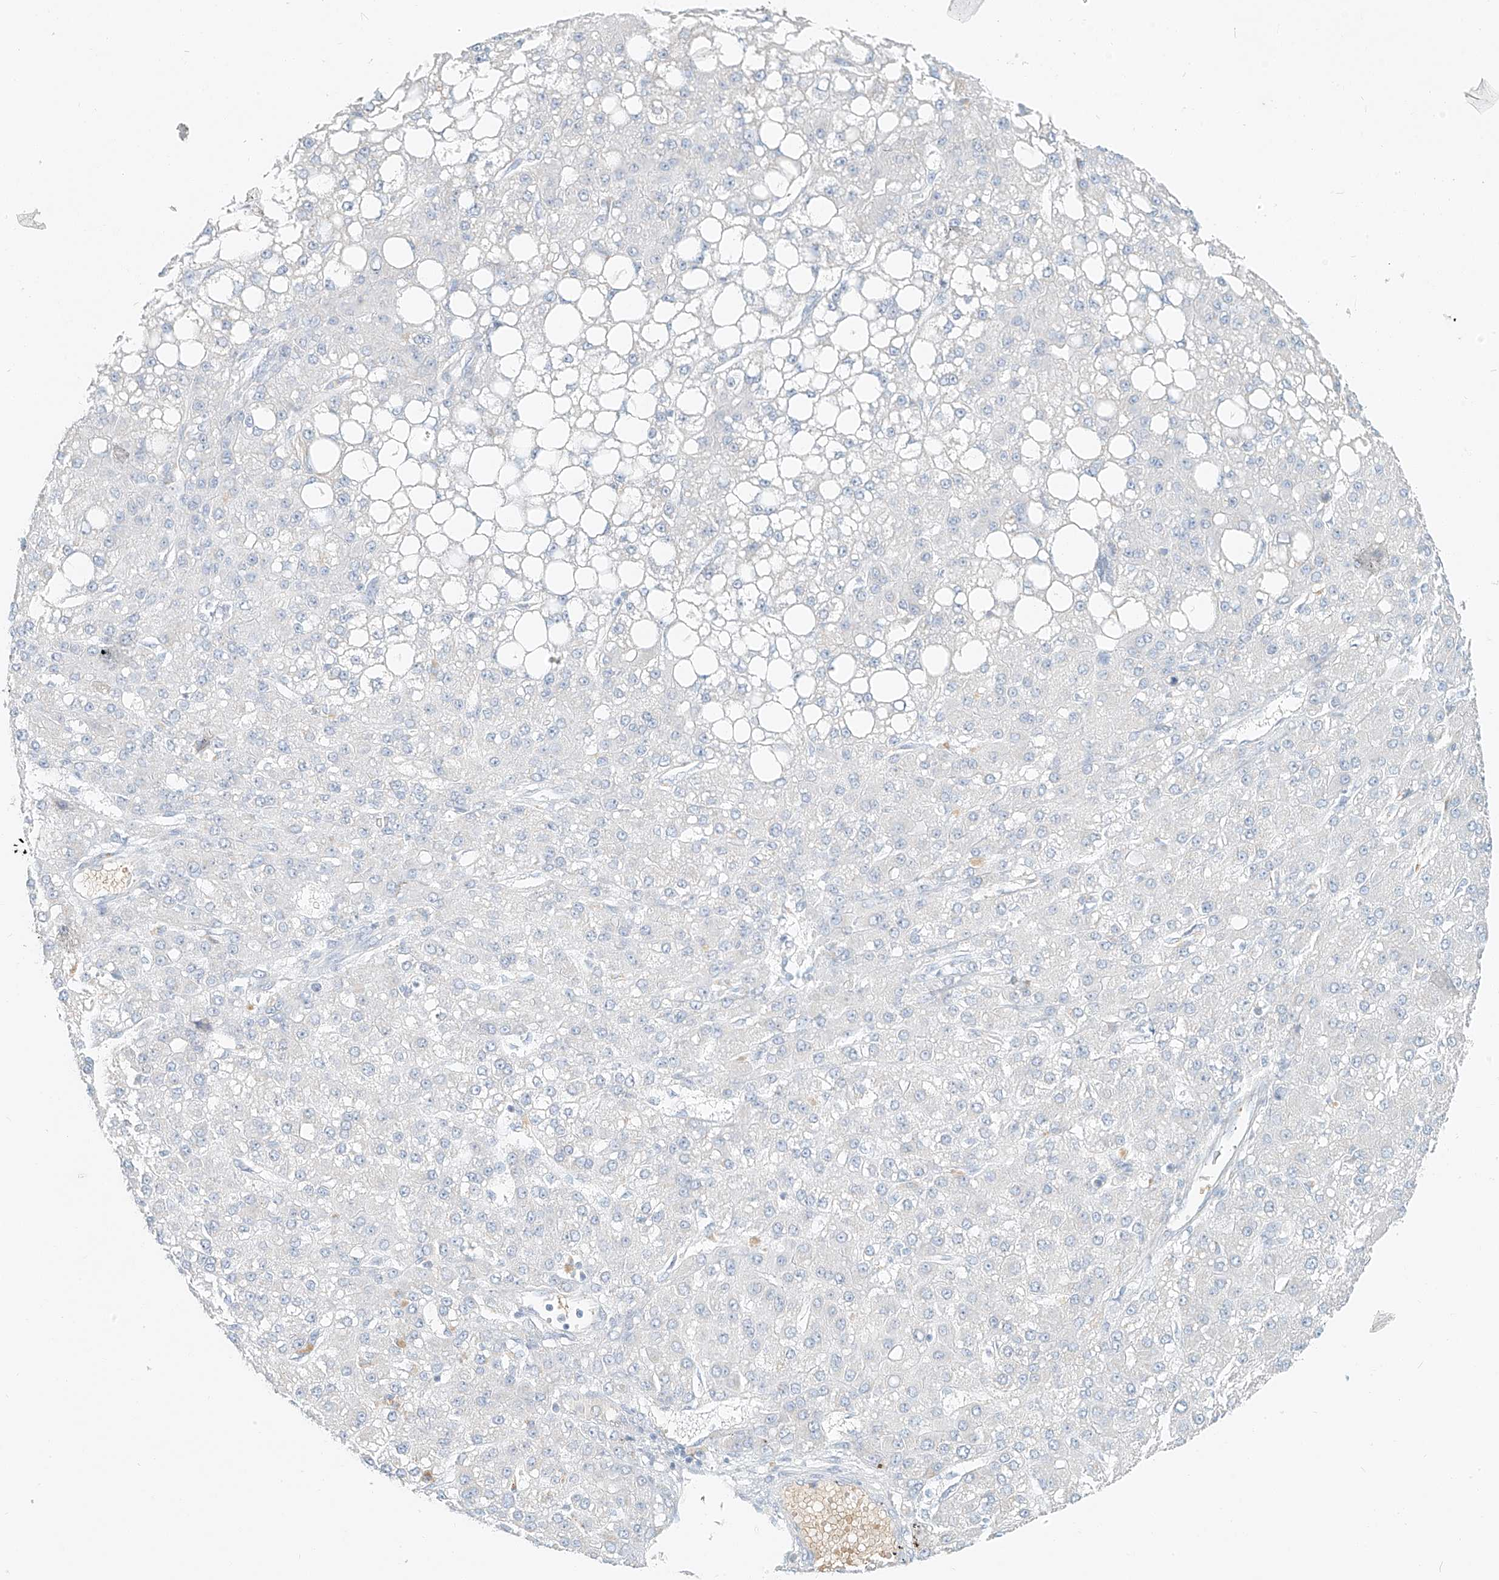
{"staining": {"intensity": "negative", "quantity": "none", "location": "none"}, "tissue": "liver cancer", "cell_type": "Tumor cells", "image_type": "cancer", "snomed": [{"axis": "morphology", "description": "Carcinoma, Hepatocellular, NOS"}, {"axis": "topography", "description": "Liver"}], "caption": "An image of liver cancer (hepatocellular carcinoma) stained for a protein exhibits no brown staining in tumor cells.", "gene": "PGC", "patient": {"sex": "male", "age": 67}}